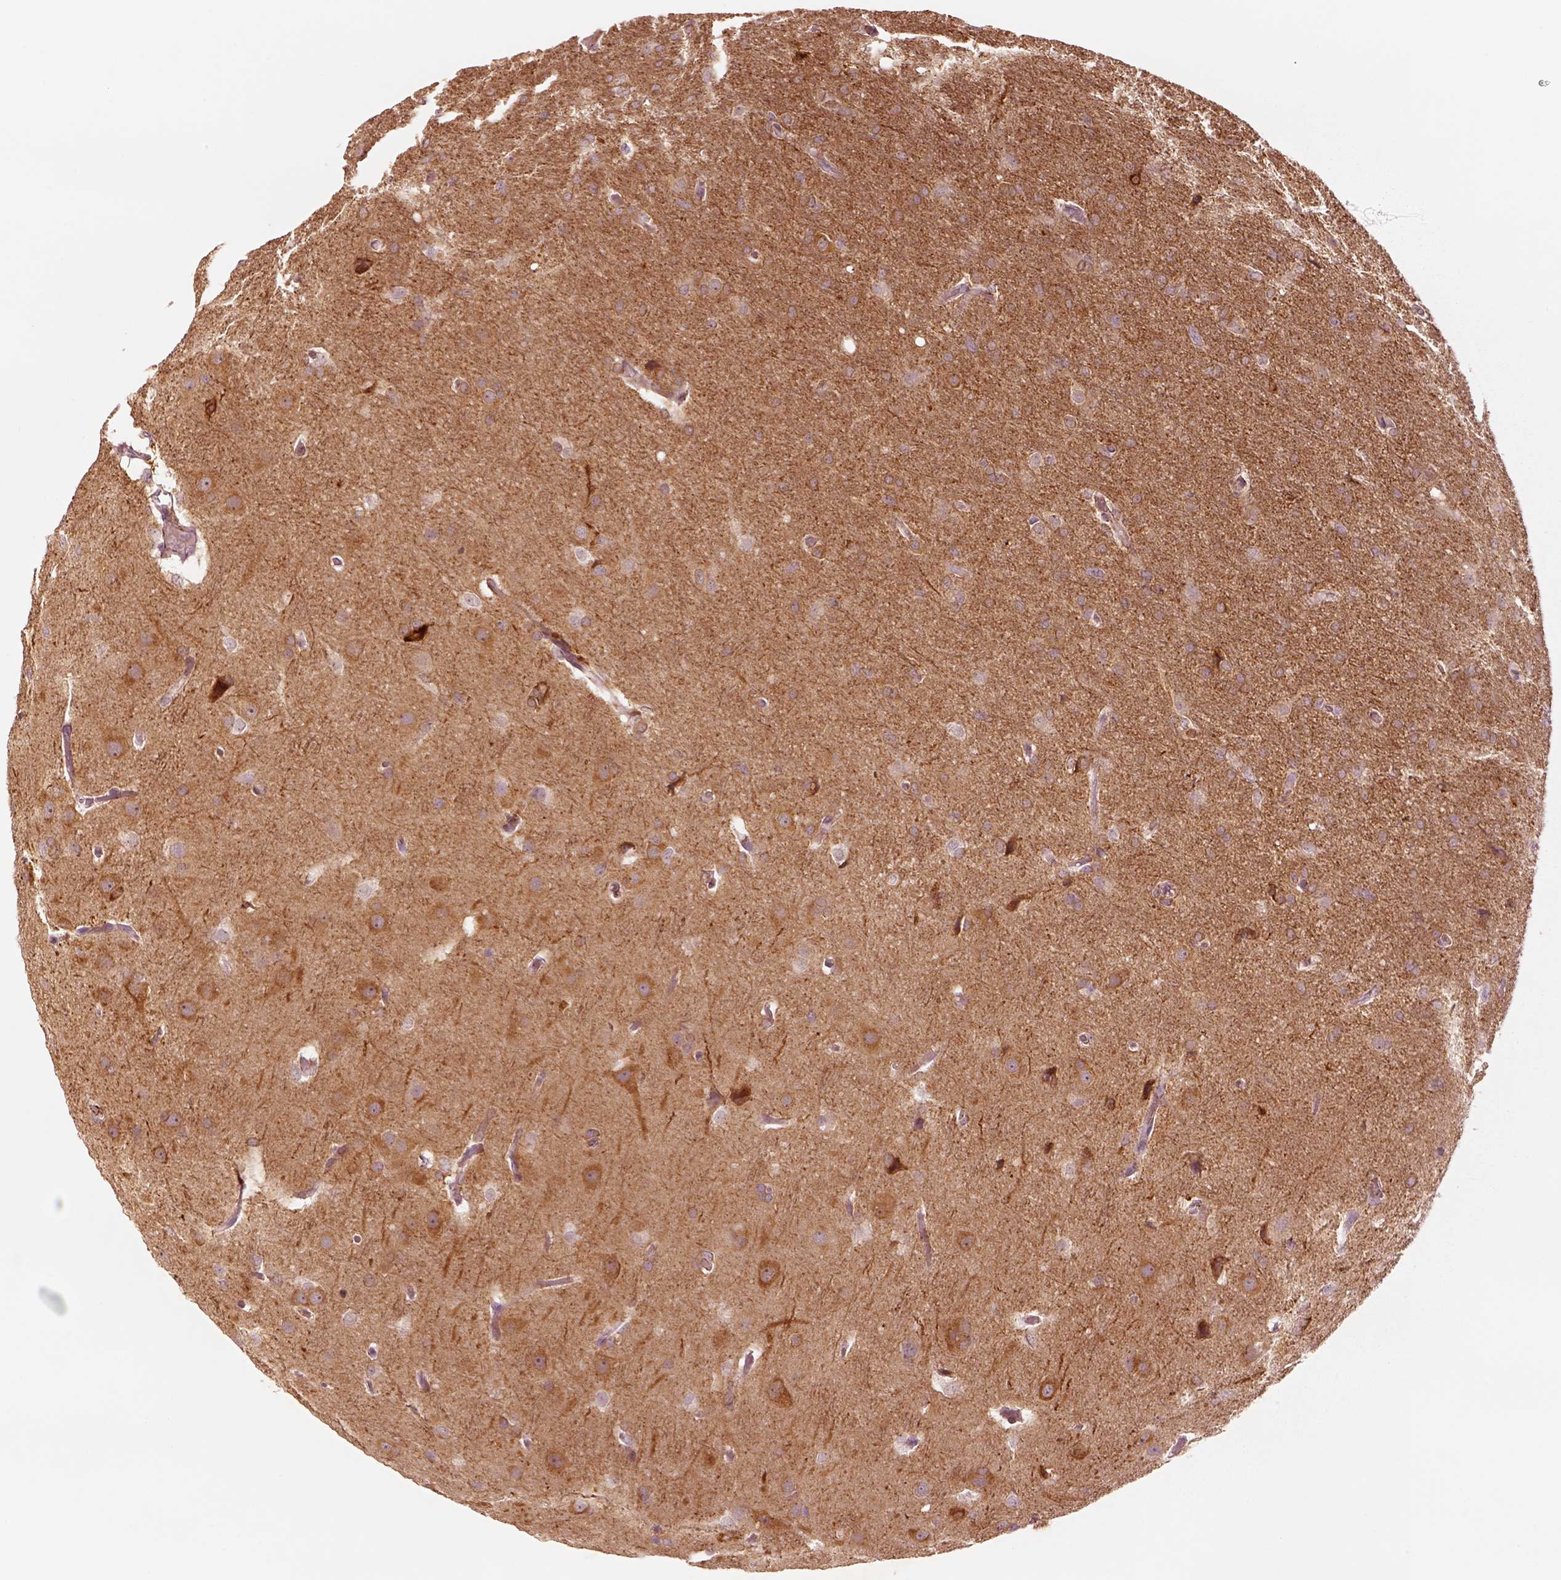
{"staining": {"intensity": "weak", "quantity": ">75%", "location": "cytoplasmic/membranous"}, "tissue": "glioma", "cell_type": "Tumor cells", "image_type": "cancer", "snomed": [{"axis": "morphology", "description": "Glioma, malignant, High grade"}, {"axis": "topography", "description": "Brain"}], "caption": "Brown immunohistochemical staining in human glioma demonstrates weak cytoplasmic/membranous staining in approximately >75% of tumor cells. (Stains: DAB (3,3'-diaminobenzidine) in brown, nuclei in blue, Microscopy: brightfield microscopy at high magnification).", "gene": "DNAAF9", "patient": {"sex": "male", "age": 53}}